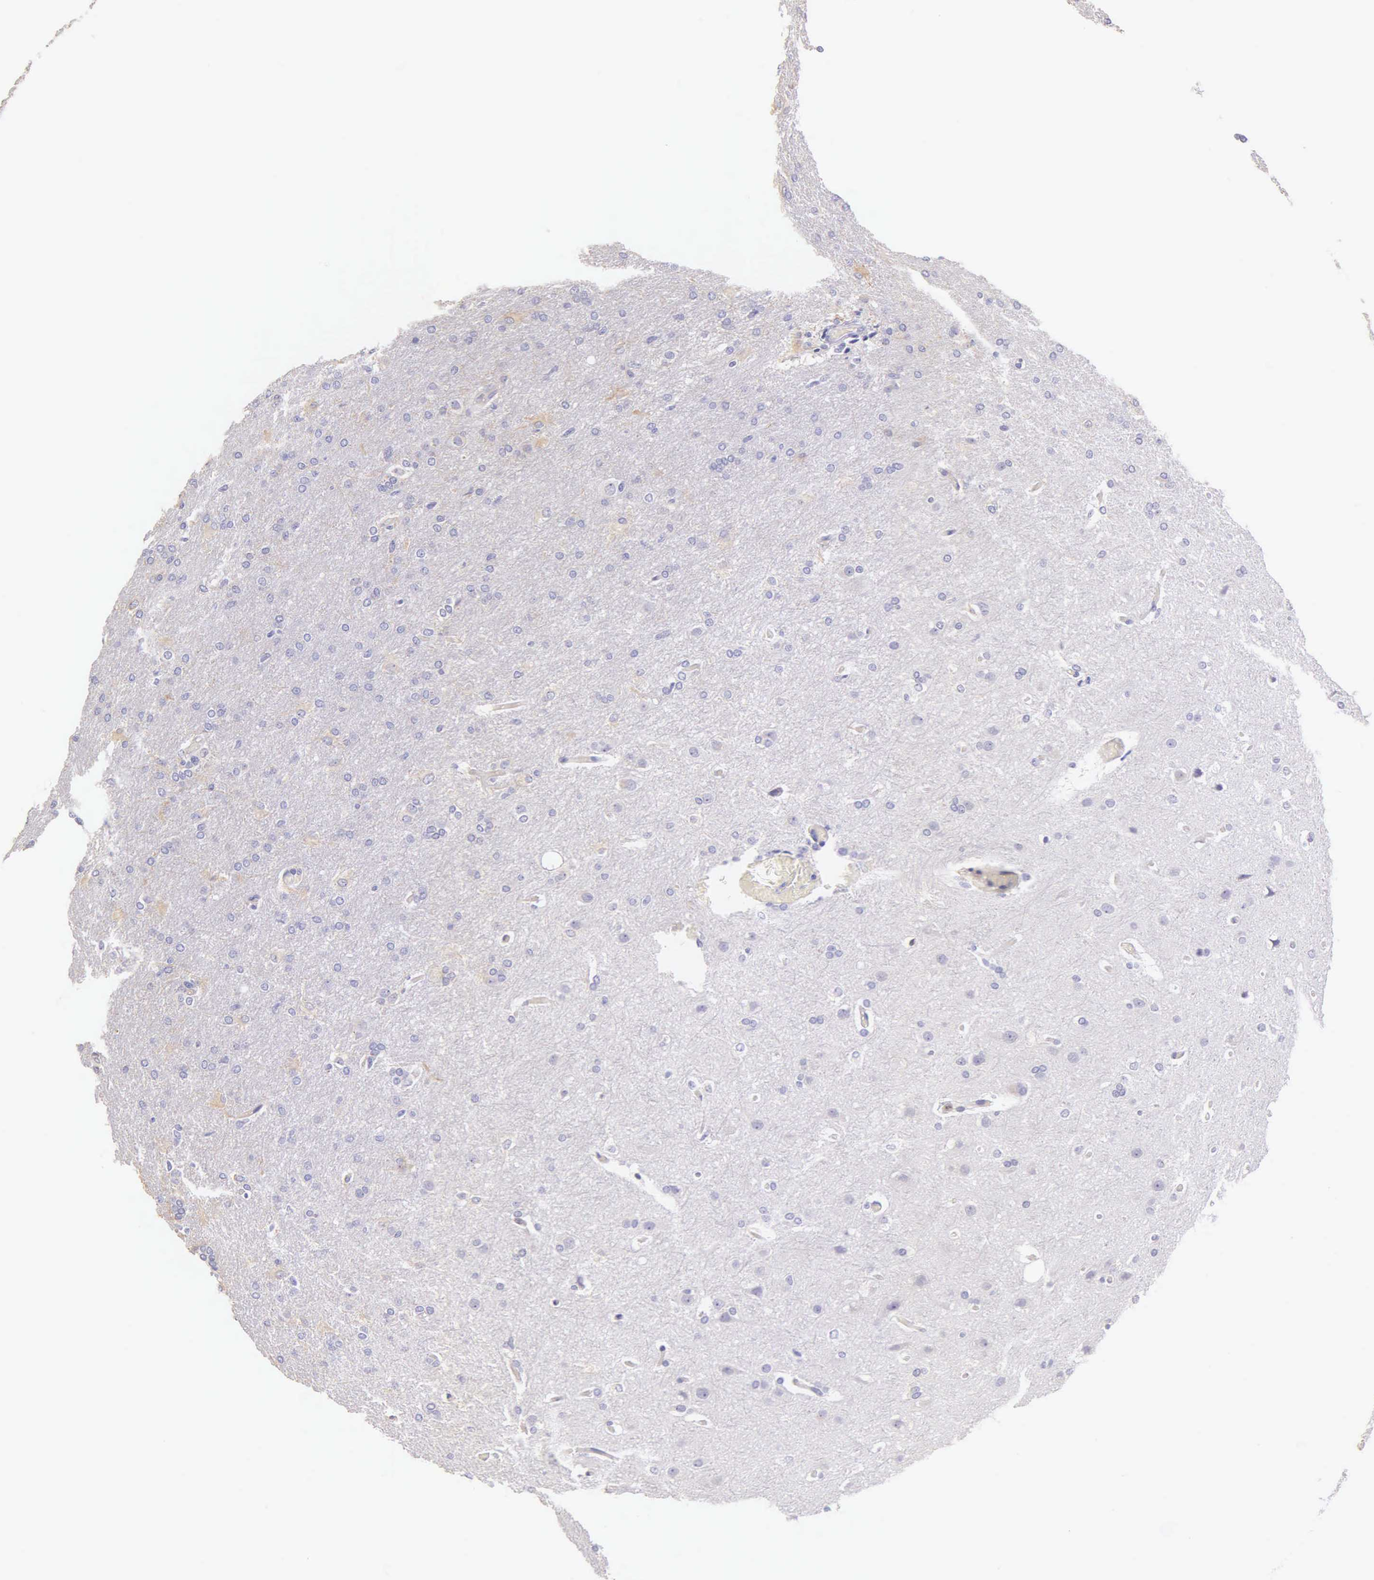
{"staining": {"intensity": "negative", "quantity": "none", "location": "none"}, "tissue": "glioma", "cell_type": "Tumor cells", "image_type": "cancer", "snomed": [{"axis": "morphology", "description": "Glioma, malignant, High grade"}, {"axis": "topography", "description": "Brain"}], "caption": "This histopathology image is of high-grade glioma (malignant) stained with immunohistochemistry to label a protein in brown with the nuclei are counter-stained blue. There is no expression in tumor cells. (Immunohistochemistry (ihc), brightfield microscopy, high magnification).", "gene": "KRT17", "patient": {"sex": "male", "age": 68}}